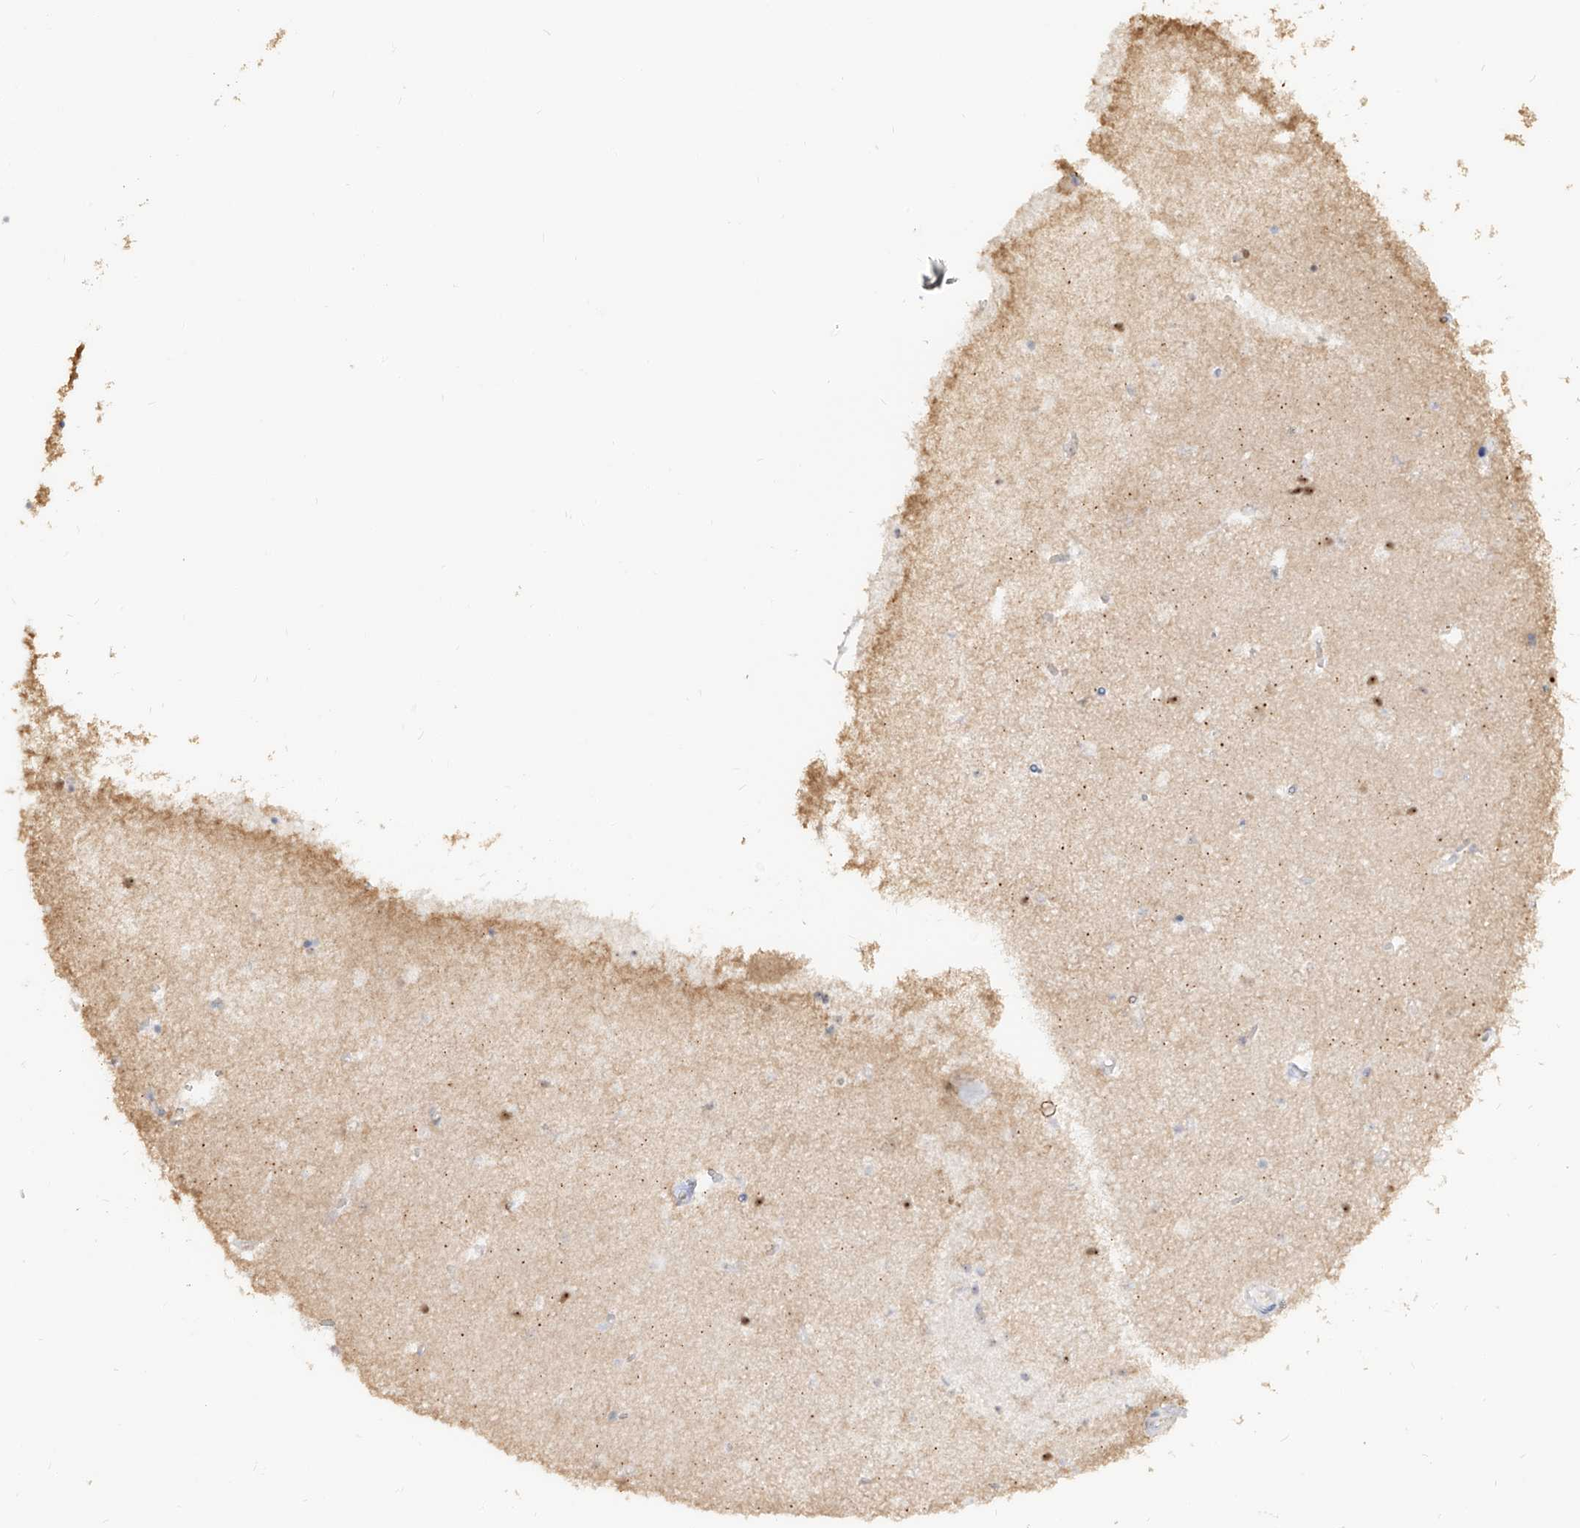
{"staining": {"intensity": "negative", "quantity": "none", "location": "none"}, "tissue": "cerebral cortex", "cell_type": "Endothelial cells", "image_type": "normal", "snomed": [{"axis": "morphology", "description": "Normal tissue, NOS"}, {"axis": "topography", "description": "Cerebral cortex"}], "caption": "There is no significant positivity in endothelial cells of cerebral cortex. (DAB IHC, high magnification).", "gene": "ZNF227", "patient": {"sex": "male", "age": 54}}